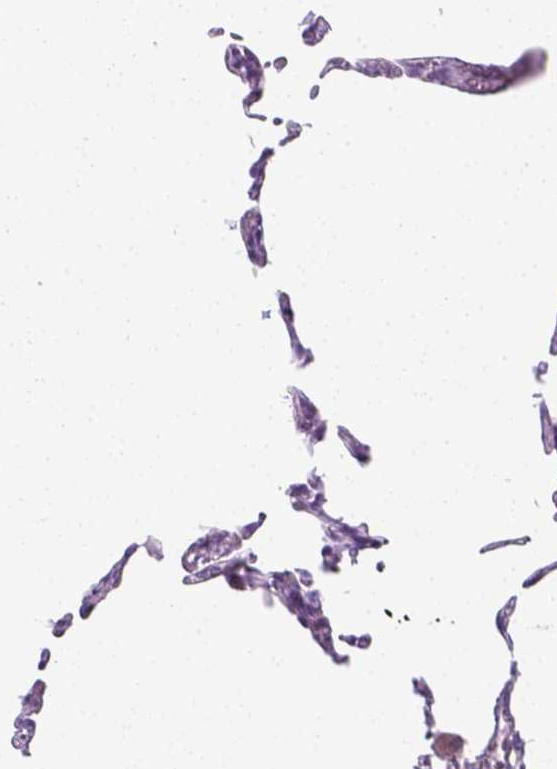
{"staining": {"intensity": "negative", "quantity": "none", "location": "none"}, "tissue": "lung", "cell_type": "Alveolar cells", "image_type": "normal", "snomed": [{"axis": "morphology", "description": "Normal tissue, NOS"}, {"axis": "topography", "description": "Lung"}], "caption": "Immunohistochemistry (IHC) micrograph of normal lung: lung stained with DAB (3,3'-diaminobenzidine) reveals no significant protein expression in alveolar cells.", "gene": "LGSN", "patient": {"sex": "female", "age": 57}}